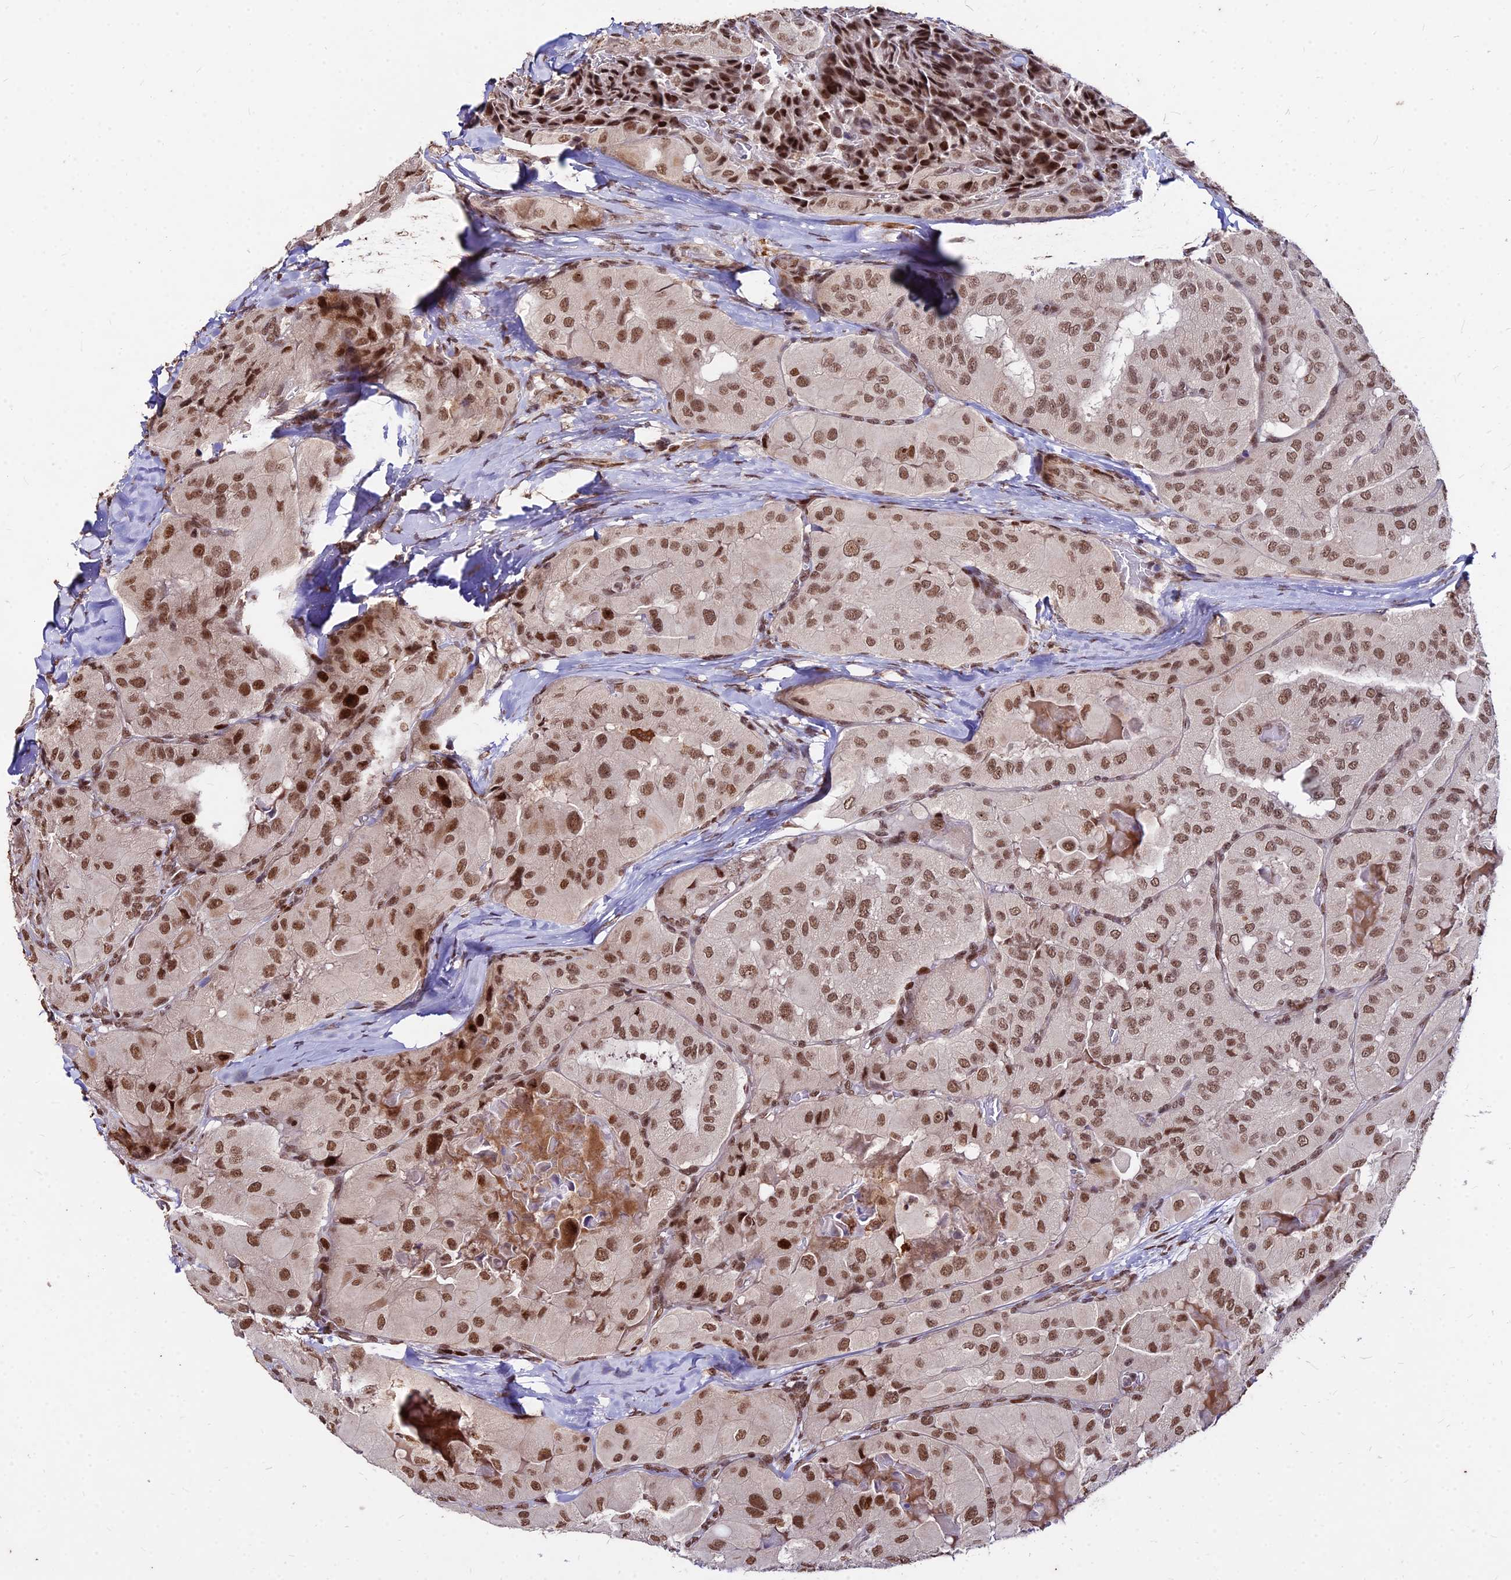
{"staining": {"intensity": "moderate", "quantity": ">75%", "location": "nuclear"}, "tissue": "thyroid cancer", "cell_type": "Tumor cells", "image_type": "cancer", "snomed": [{"axis": "morphology", "description": "Normal tissue, NOS"}, {"axis": "morphology", "description": "Papillary adenocarcinoma, NOS"}, {"axis": "topography", "description": "Thyroid gland"}], "caption": "This is an image of IHC staining of papillary adenocarcinoma (thyroid), which shows moderate staining in the nuclear of tumor cells.", "gene": "ZBED4", "patient": {"sex": "female", "age": 59}}